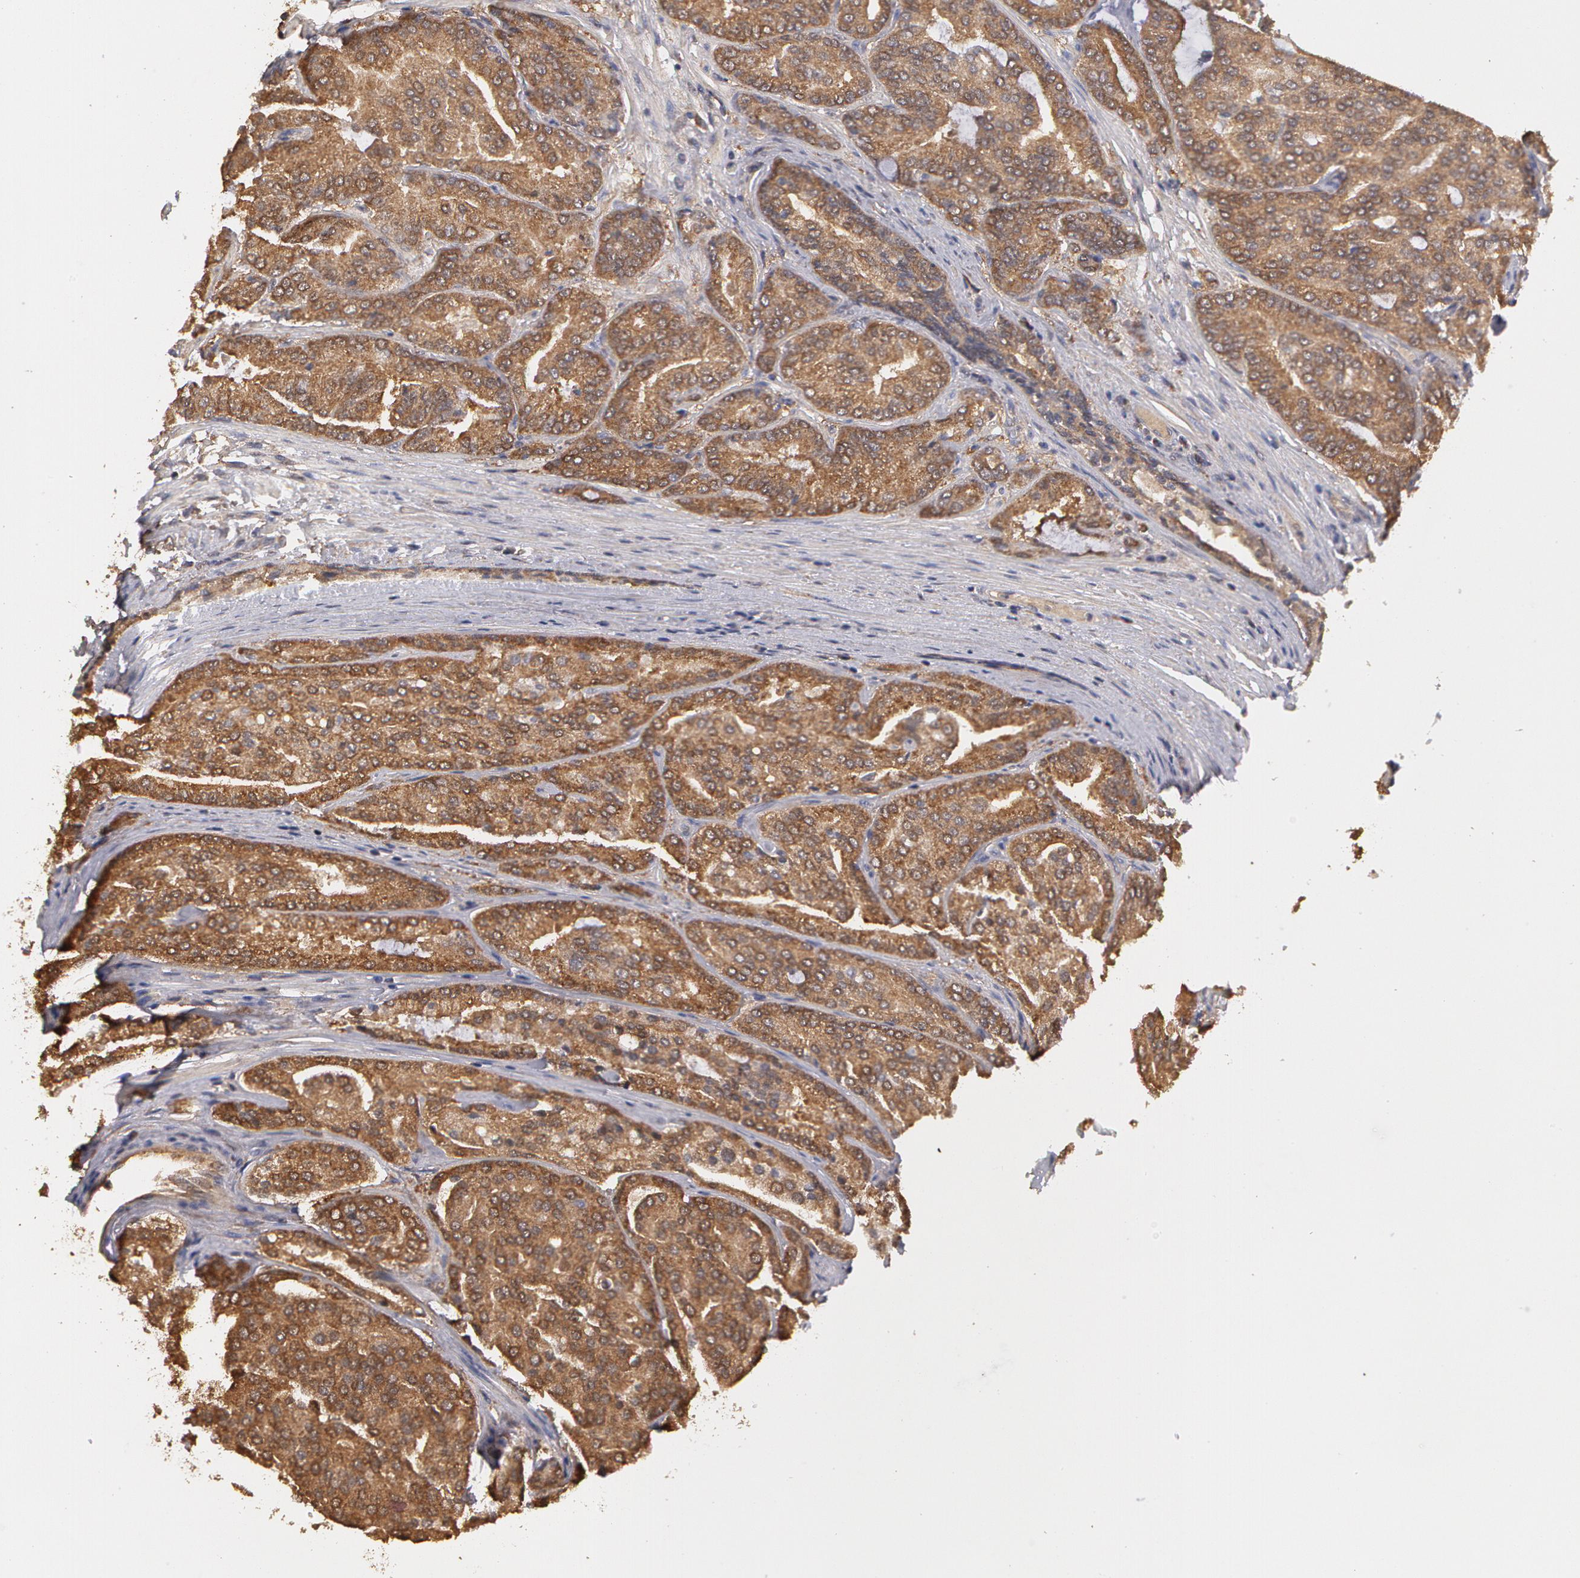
{"staining": {"intensity": "moderate", "quantity": ">75%", "location": "cytoplasmic/membranous"}, "tissue": "prostate cancer", "cell_type": "Tumor cells", "image_type": "cancer", "snomed": [{"axis": "morphology", "description": "Adenocarcinoma, High grade"}, {"axis": "topography", "description": "Prostate"}], "caption": "A histopathology image showing moderate cytoplasmic/membranous staining in approximately >75% of tumor cells in prostate cancer (adenocarcinoma (high-grade)), as visualized by brown immunohistochemical staining.", "gene": "MPST", "patient": {"sex": "male", "age": 64}}